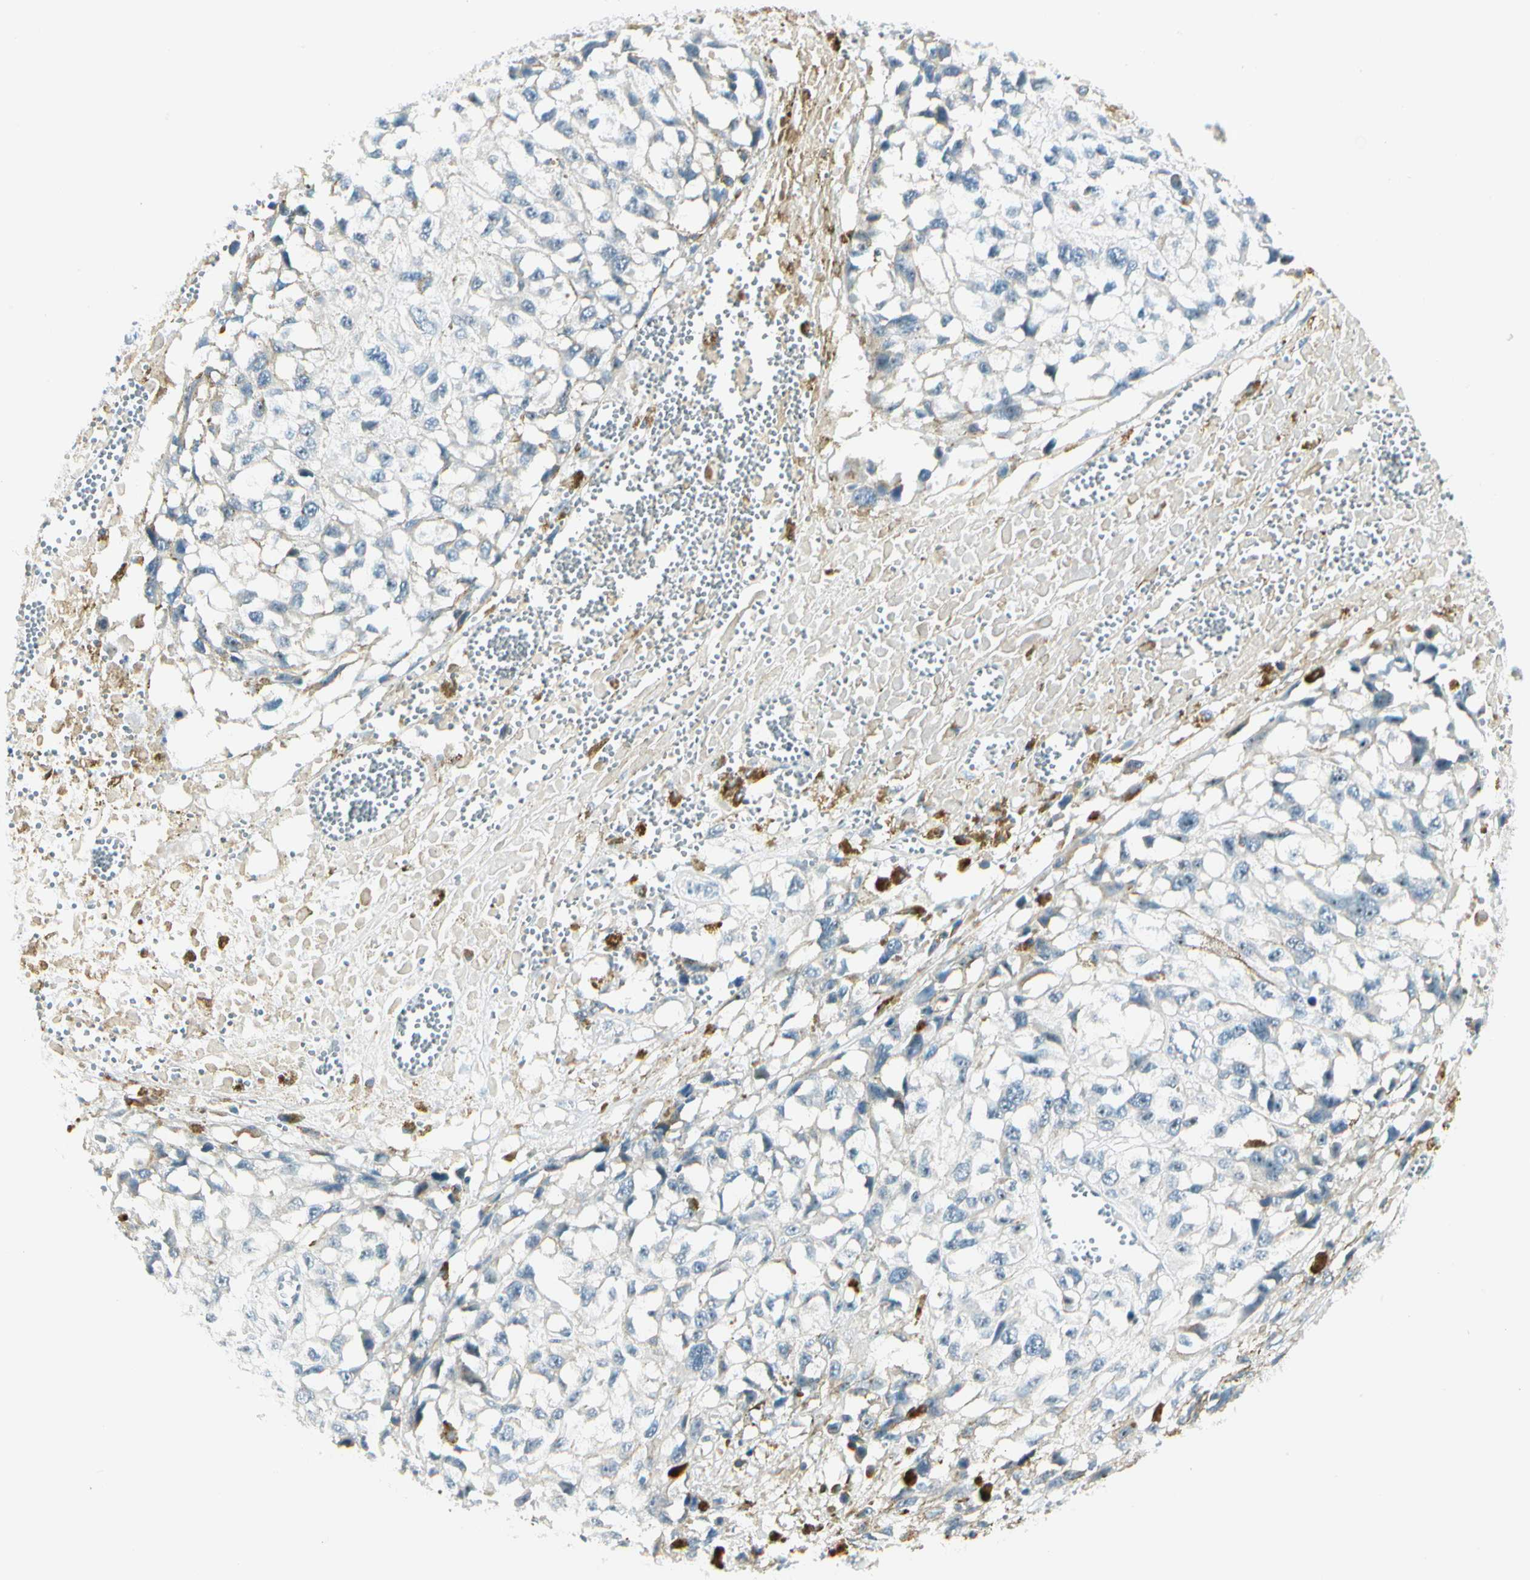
{"staining": {"intensity": "moderate", "quantity": "<25%", "location": "nuclear"}, "tissue": "melanoma", "cell_type": "Tumor cells", "image_type": "cancer", "snomed": [{"axis": "morphology", "description": "Malignant melanoma, Metastatic site"}, {"axis": "topography", "description": "Lymph node"}], "caption": "The immunohistochemical stain shows moderate nuclear expression in tumor cells of malignant melanoma (metastatic site) tissue.", "gene": "ZSCAN1", "patient": {"sex": "male", "age": 59}}